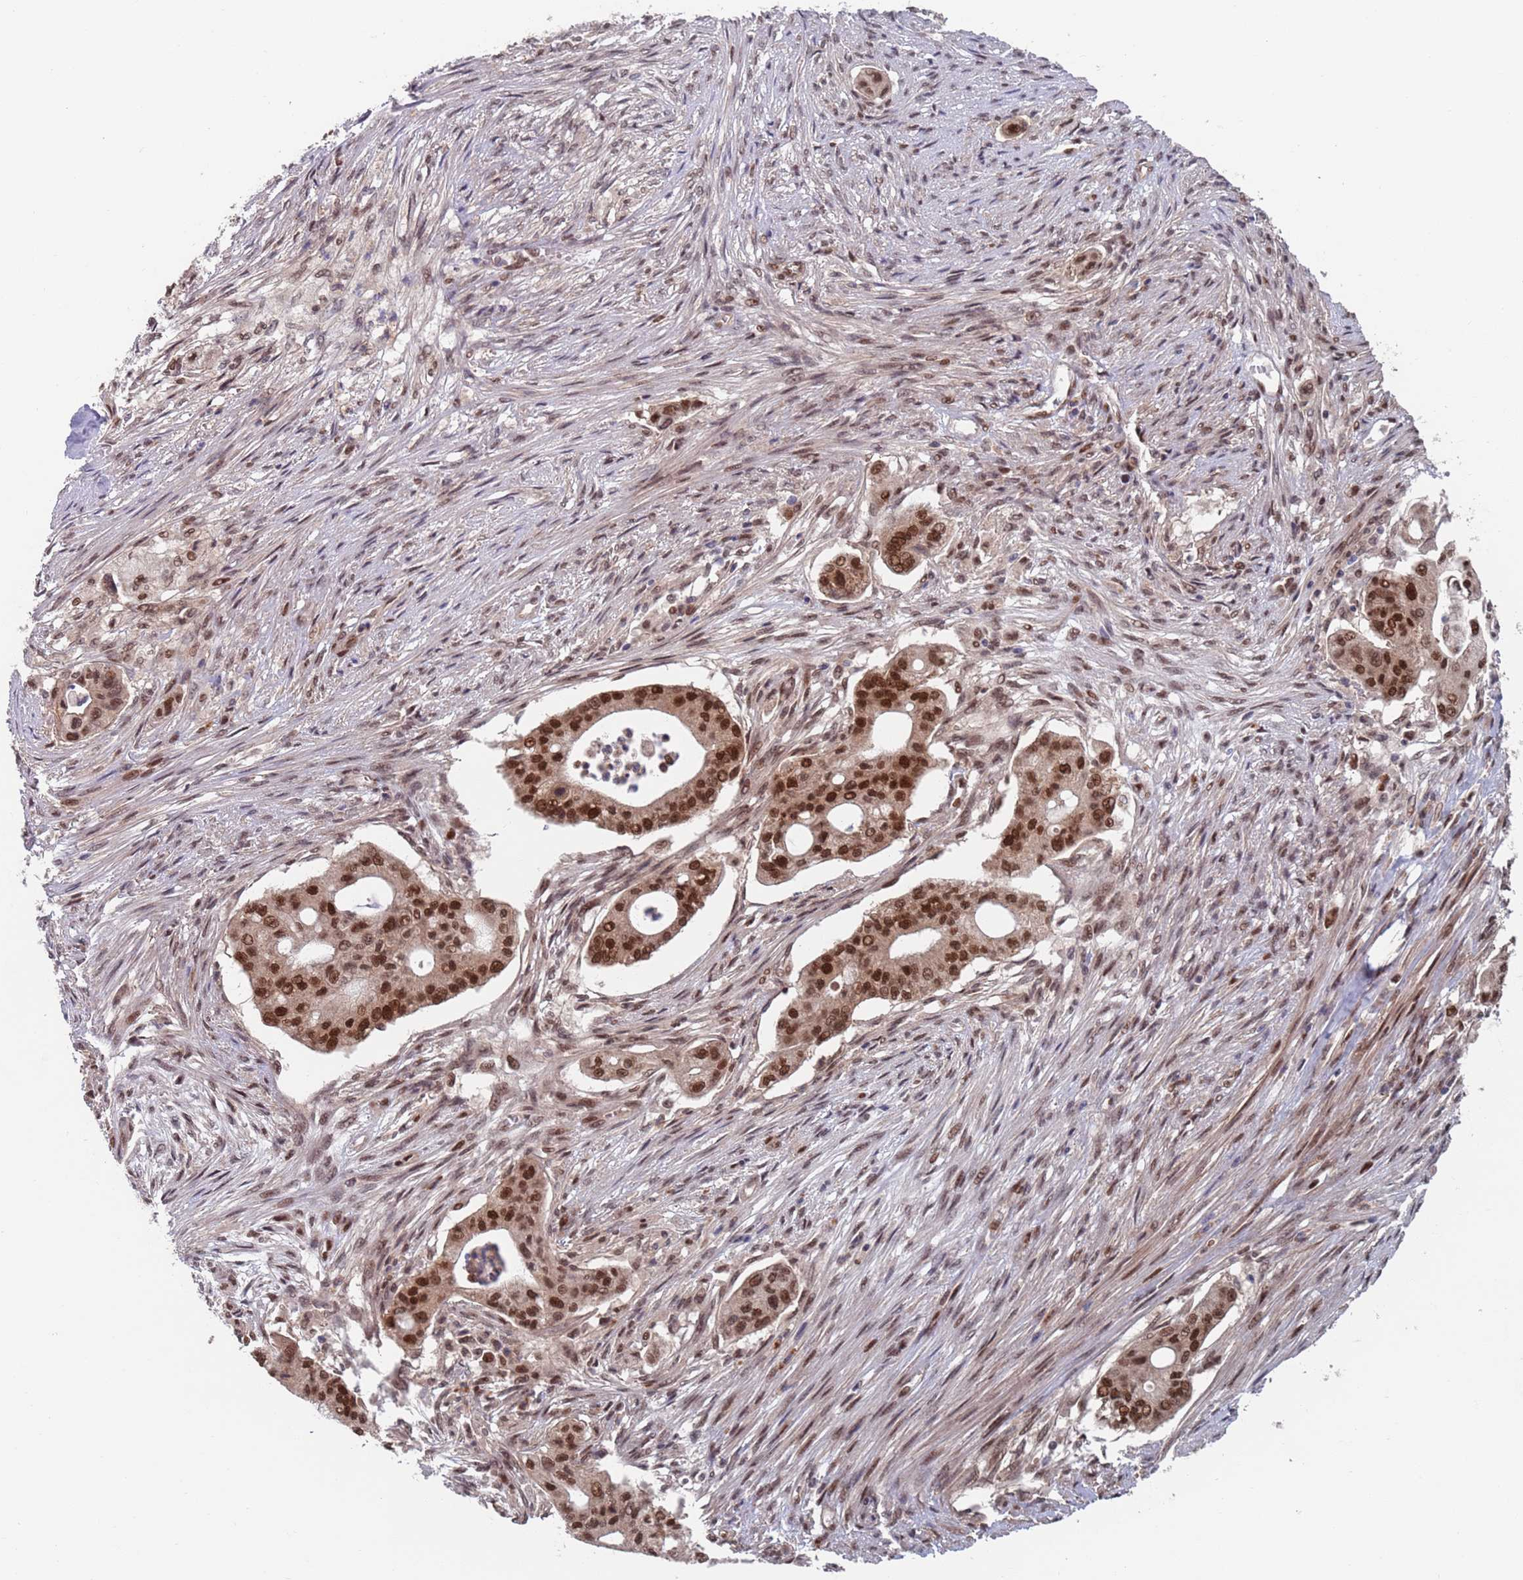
{"staining": {"intensity": "strong", "quantity": ">75%", "location": "nuclear"}, "tissue": "pancreatic cancer", "cell_type": "Tumor cells", "image_type": "cancer", "snomed": [{"axis": "morphology", "description": "Adenocarcinoma, NOS"}, {"axis": "topography", "description": "Pancreas"}], "caption": "A high-resolution image shows immunohistochemistry (IHC) staining of pancreatic cancer (adenocarcinoma), which displays strong nuclear staining in about >75% of tumor cells.", "gene": "RPP25", "patient": {"sex": "male", "age": 46}}